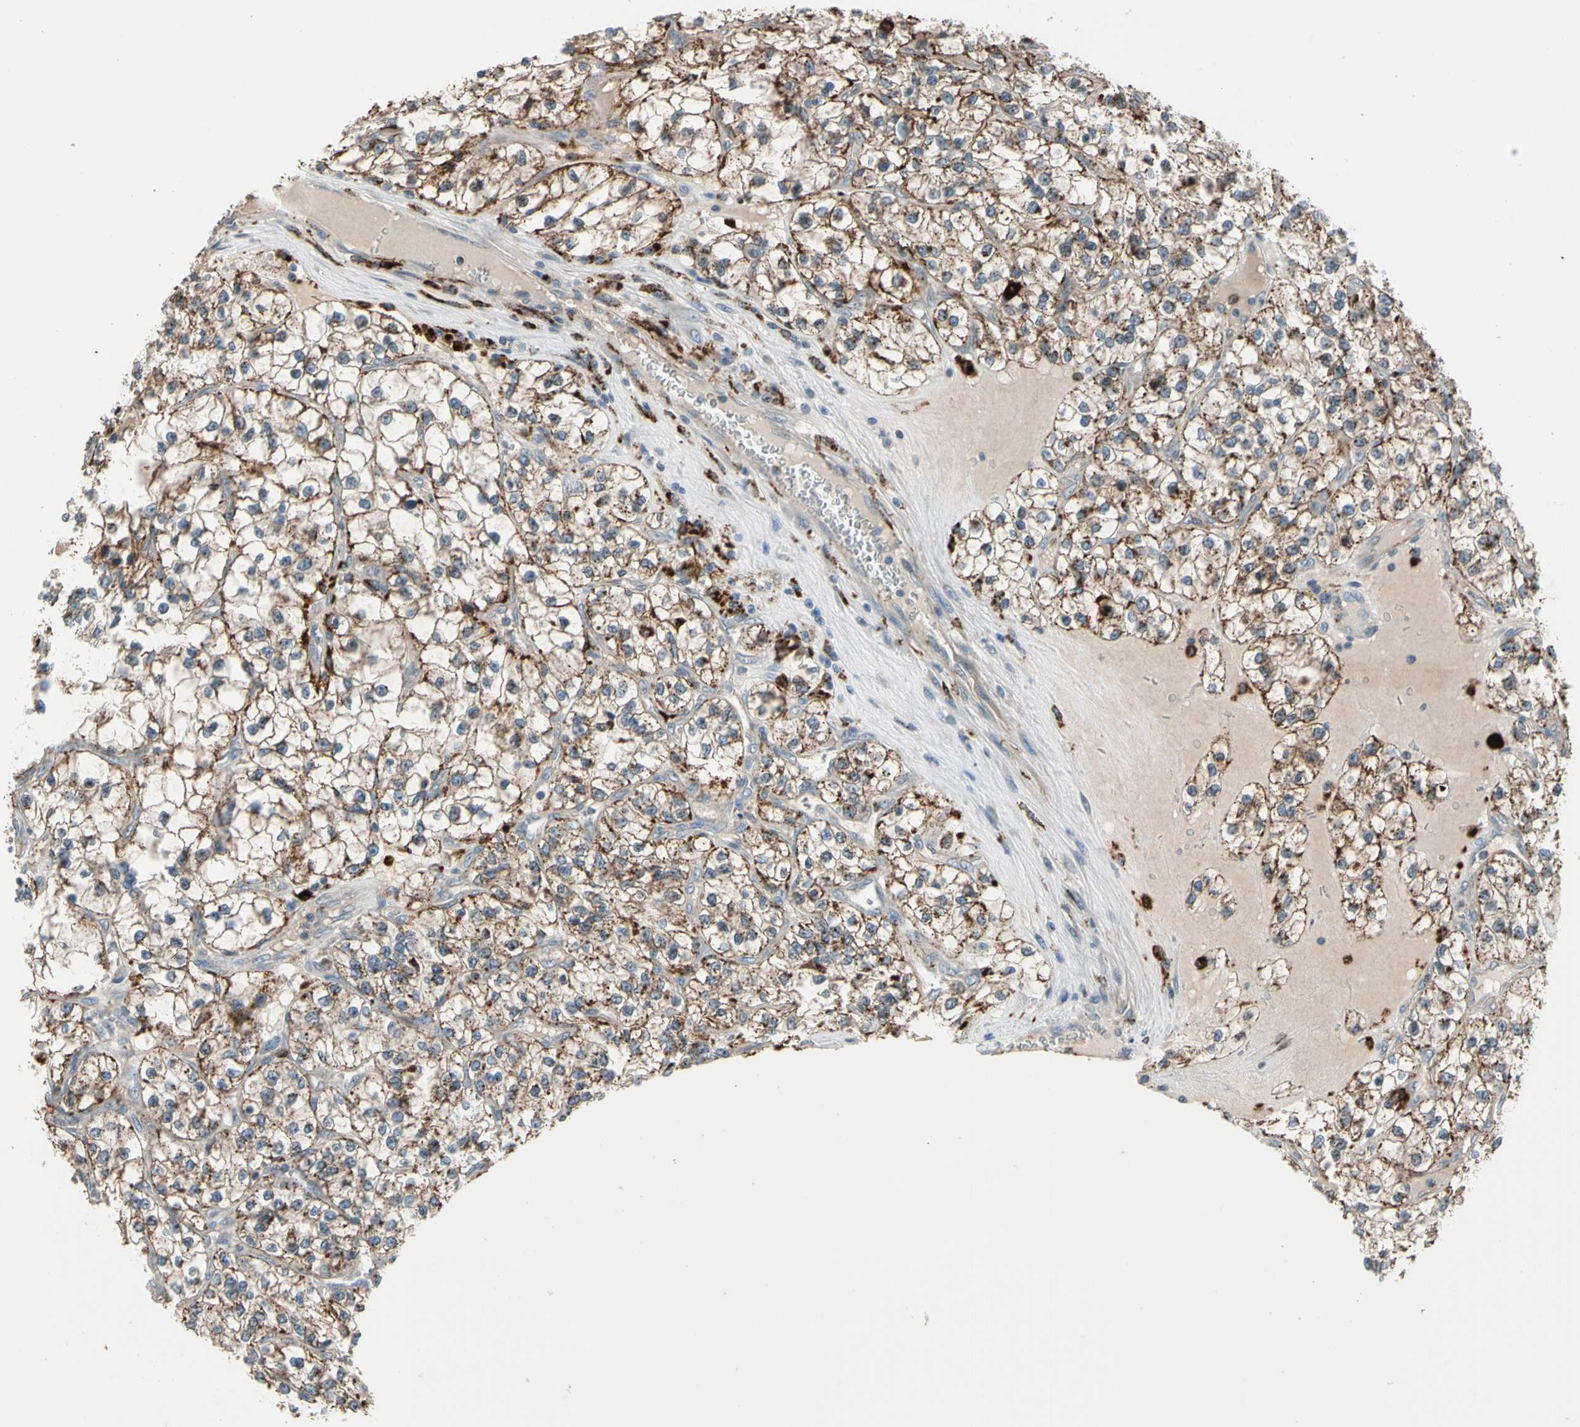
{"staining": {"intensity": "moderate", "quantity": ">75%", "location": "cytoplasmic/membranous"}, "tissue": "renal cancer", "cell_type": "Tumor cells", "image_type": "cancer", "snomed": [{"axis": "morphology", "description": "Adenocarcinoma, NOS"}, {"axis": "topography", "description": "Kidney"}], "caption": "Immunohistochemical staining of human renal adenocarcinoma exhibits medium levels of moderate cytoplasmic/membranous staining in about >75% of tumor cells. Using DAB (3,3'-diaminobenzidine) (brown) and hematoxylin (blue) stains, captured at high magnification using brightfield microscopy.", "gene": "GM2A", "patient": {"sex": "female", "age": 57}}